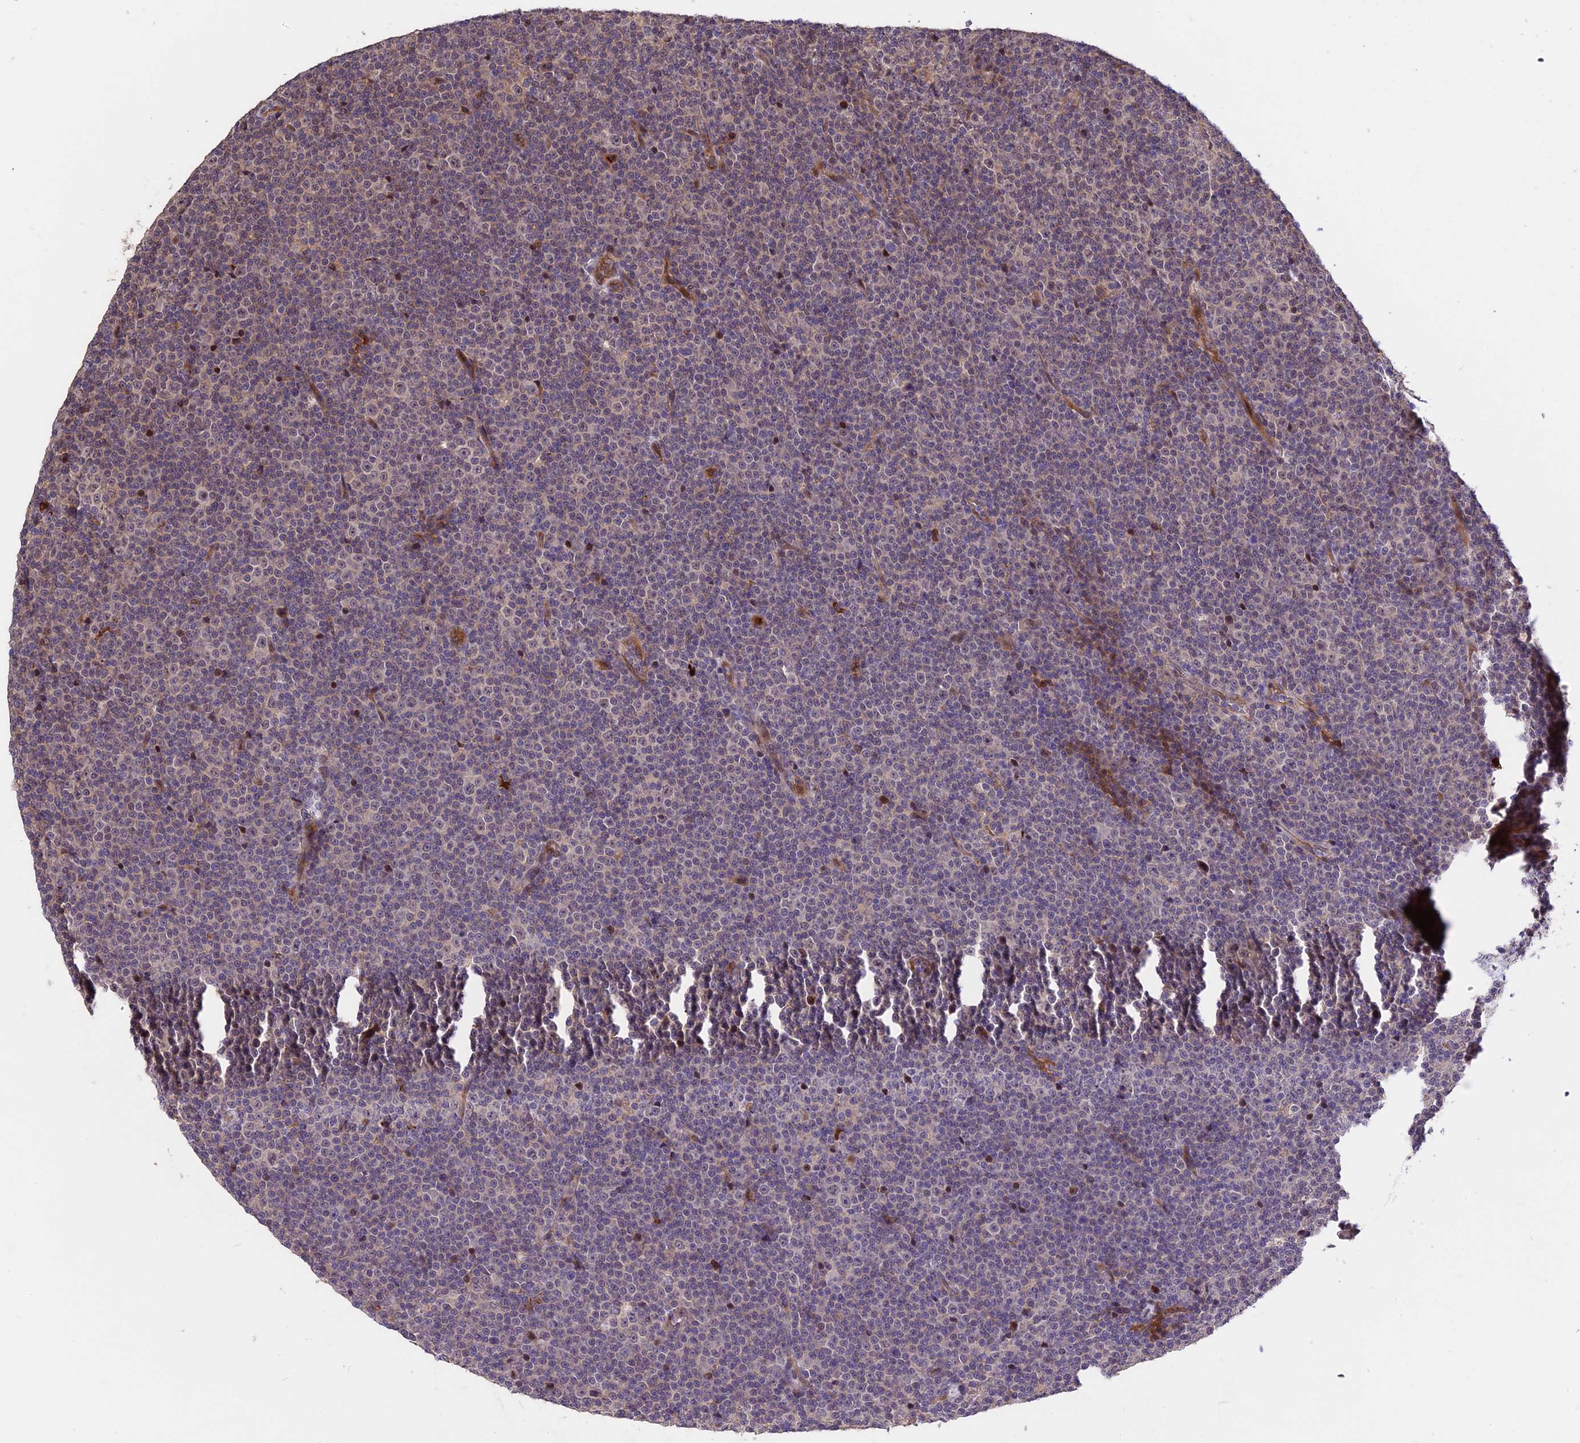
{"staining": {"intensity": "negative", "quantity": "none", "location": "none"}, "tissue": "lymphoma", "cell_type": "Tumor cells", "image_type": "cancer", "snomed": [{"axis": "morphology", "description": "Malignant lymphoma, non-Hodgkin's type, Low grade"}, {"axis": "topography", "description": "Lymph node"}], "caption": "Tumor cells are negative for brown protein staining in low-grade malignant lymphoma, non-Hodgkin's type. (Brightfield microscopy of DAB IHC at high magnification).", "gene": "MFSD2A", "patient": {"sex": "female", "age": 67}}